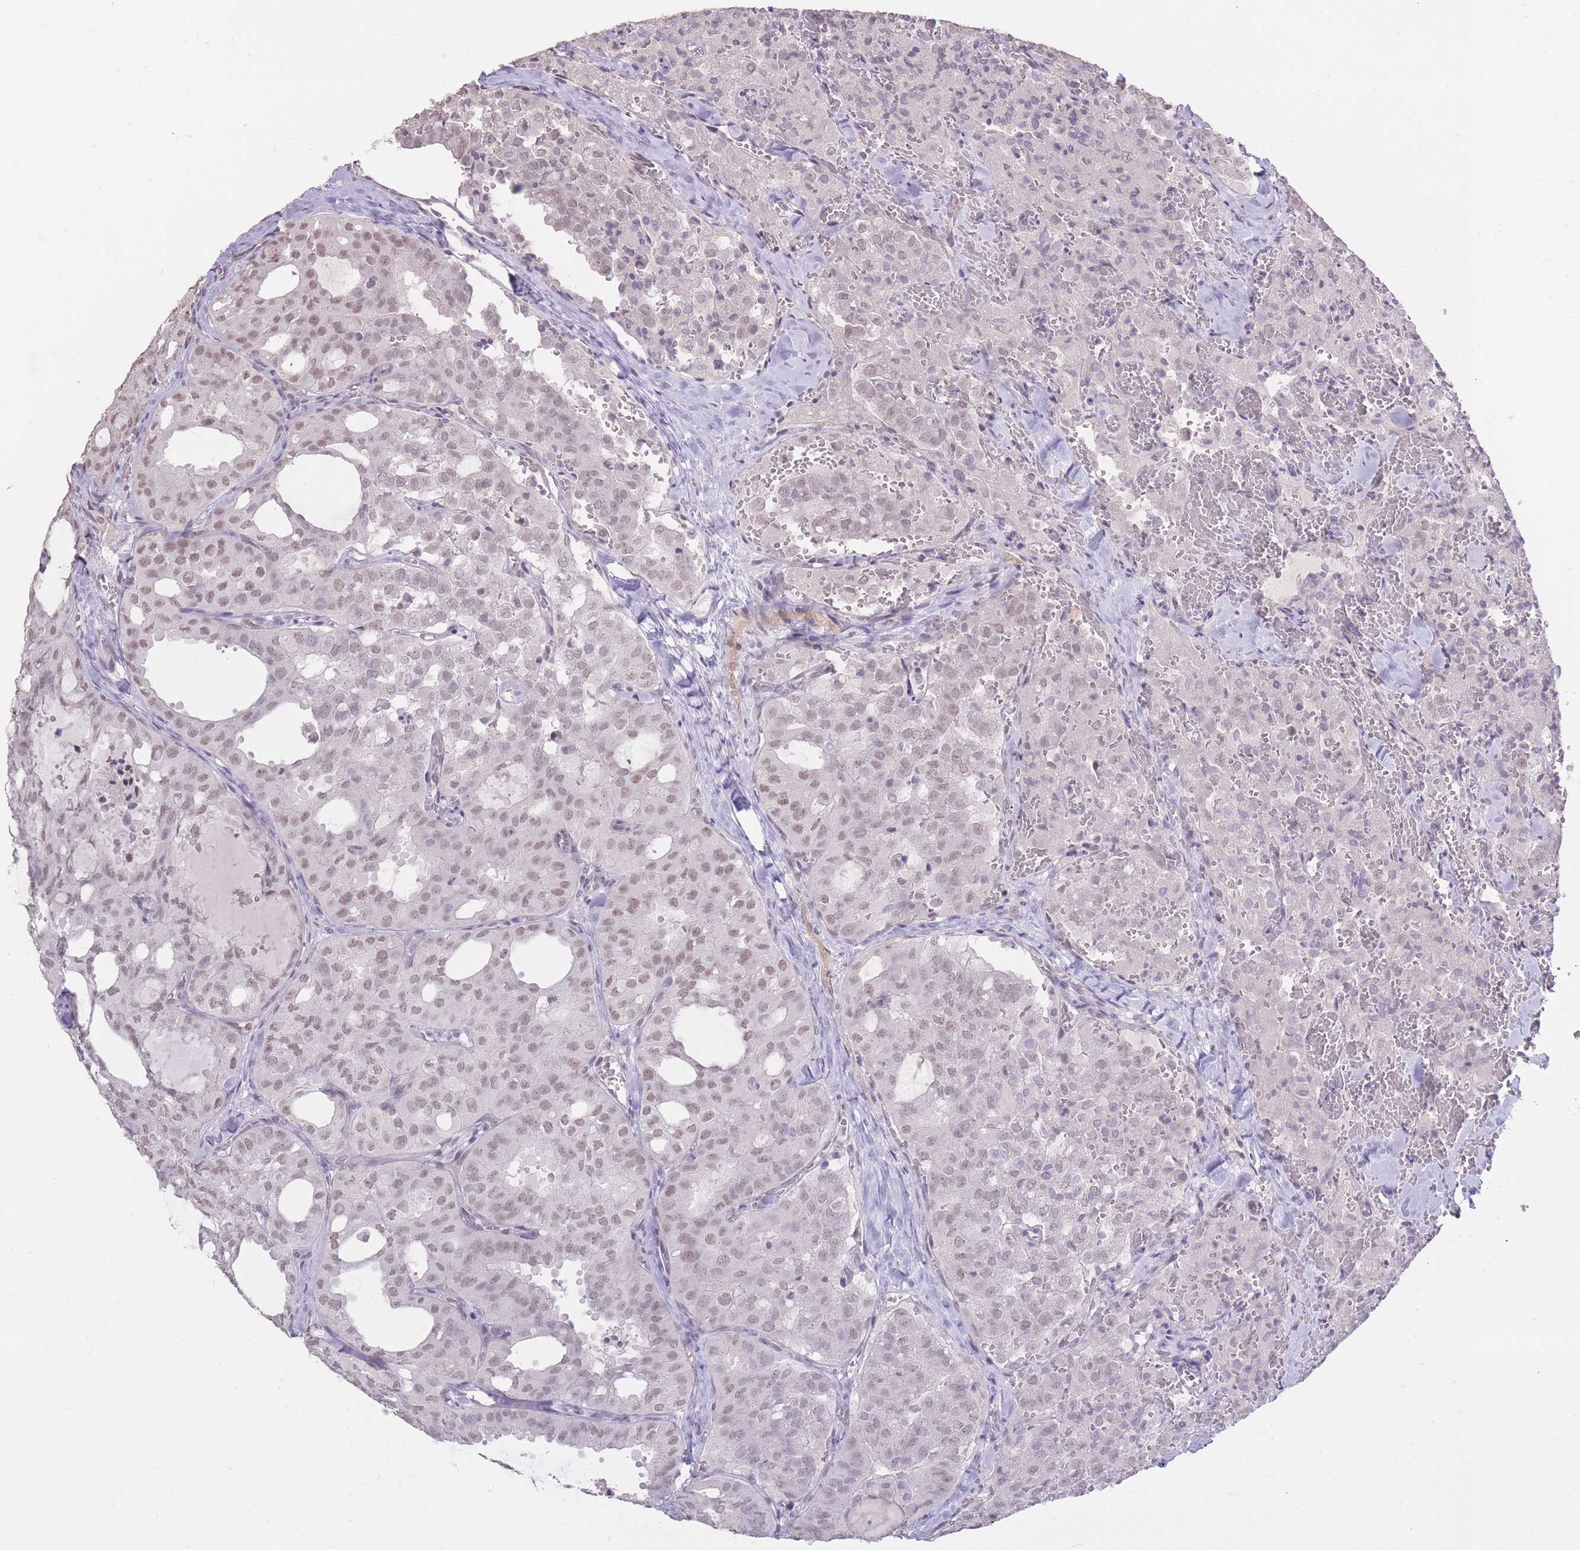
{"staining": {"intensity": "weak", "quantity": "25%-75%", "location": "nuclear"}, "tissue": "thyroid cancer", "cell_type": "Tumor cells", "image_type": "cancer", "snomed": [{"axis": "morphology", "description": "Follicular adenoma carcinoma, NOS"}, {"axis": "topography", "description": "Thyroid gland"}], "caption": "Immunohistochemical staining of human follicular adenoma carcinoma (thyroid) exhibits low levels of weak nuclear positivity in about 25%-75% of tumor cells.", "gene": "HNRNPUL1", "patient": {"sex": "male", "age": 75}}